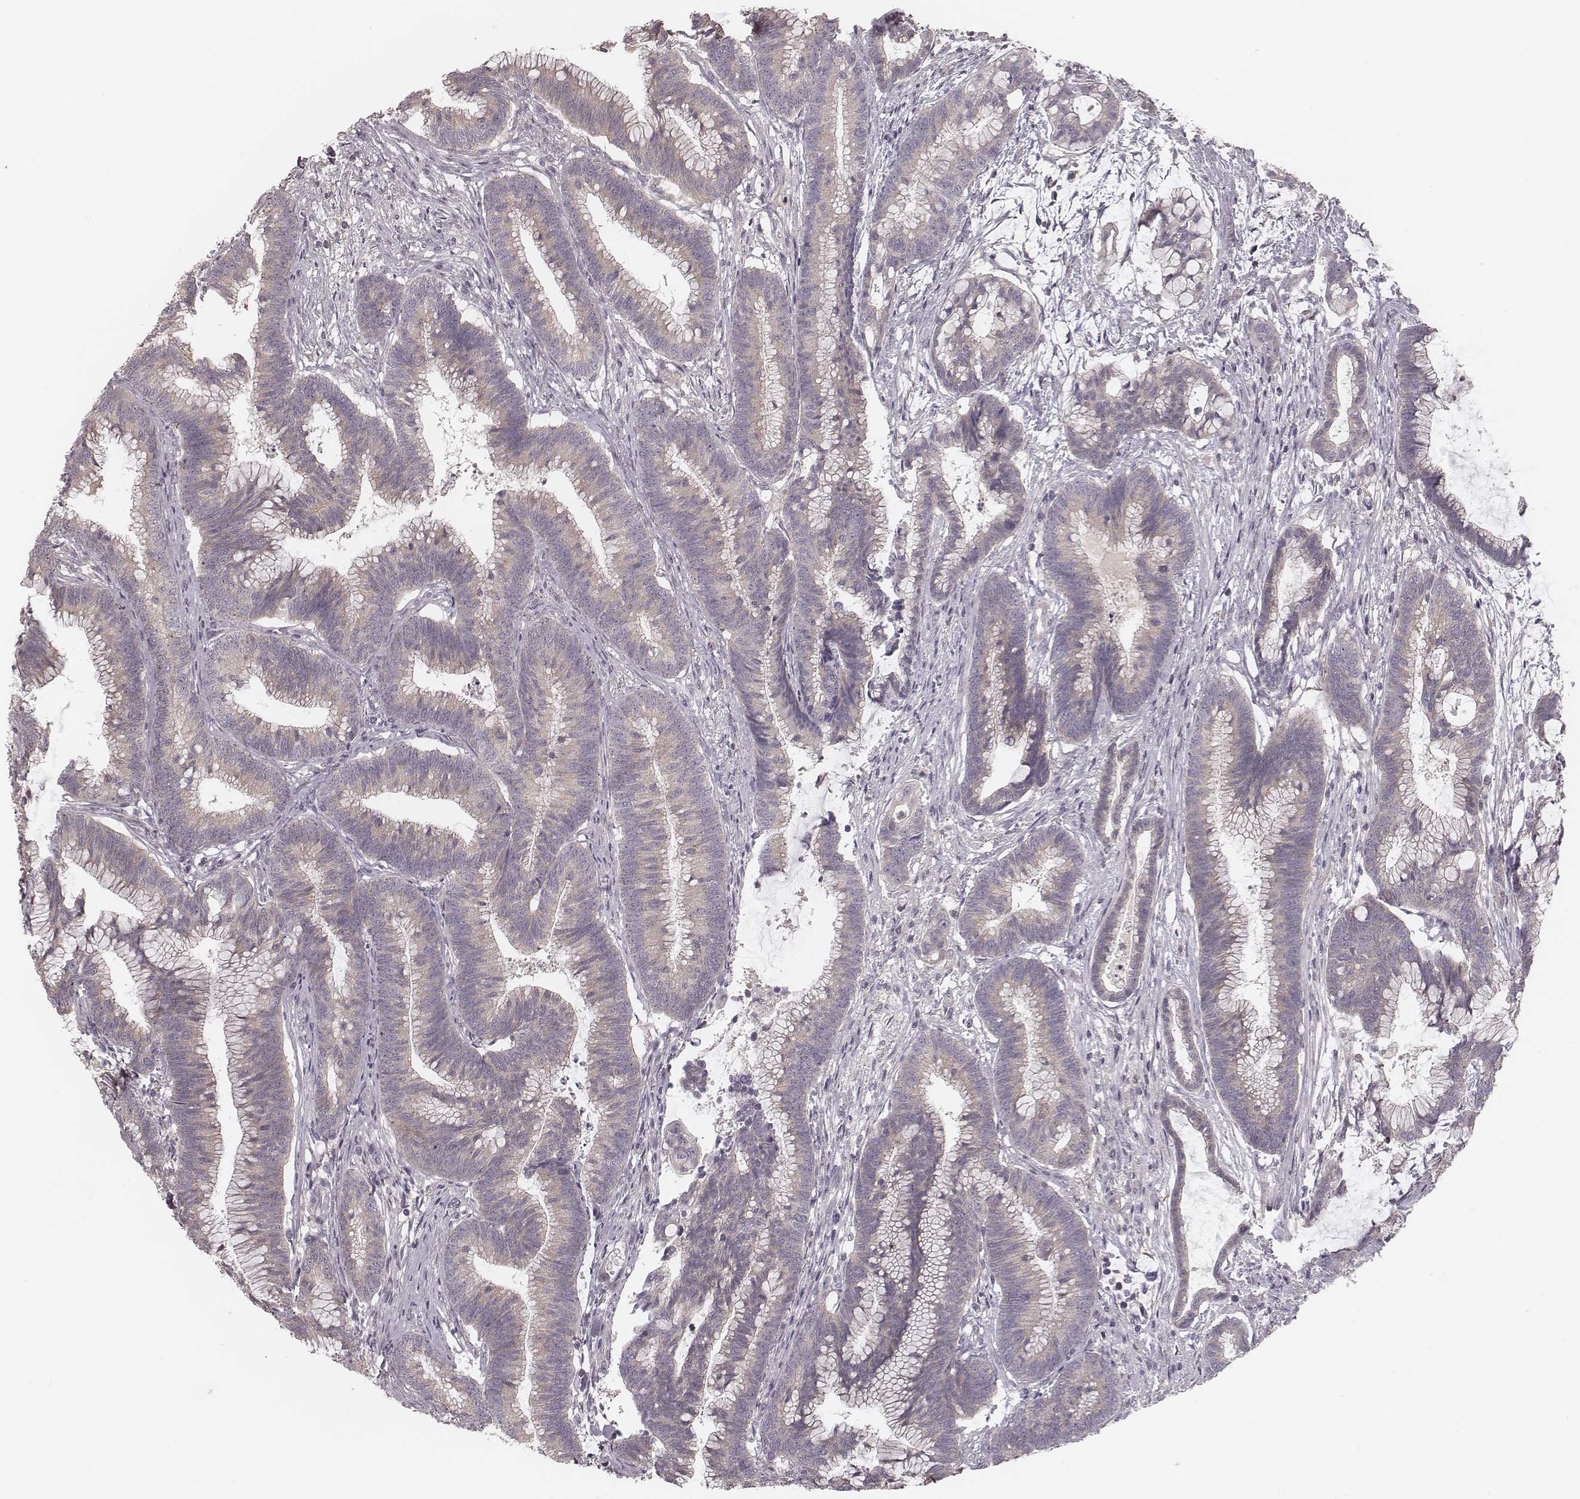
{"staining": {"intensity": "weak", "quantity": "<25%", "location": "cytoplasmic/membranous"}, "tissue": "colorectal cancer", "cell_type": "Tumor cells", "image_type": "cancer", "snomed": [{"axis": "morphology", "description": "Adenocarcinoma, NOS"}, {"axis": "topography", "description": "Colon"}], "caption": "Immunohistochemical staining of adenocarcinoma (colorectal) exhibits no significant expression in tumor cells.", "gene": "TDRD5", "patient": {"sex": "female", "age": 78}}